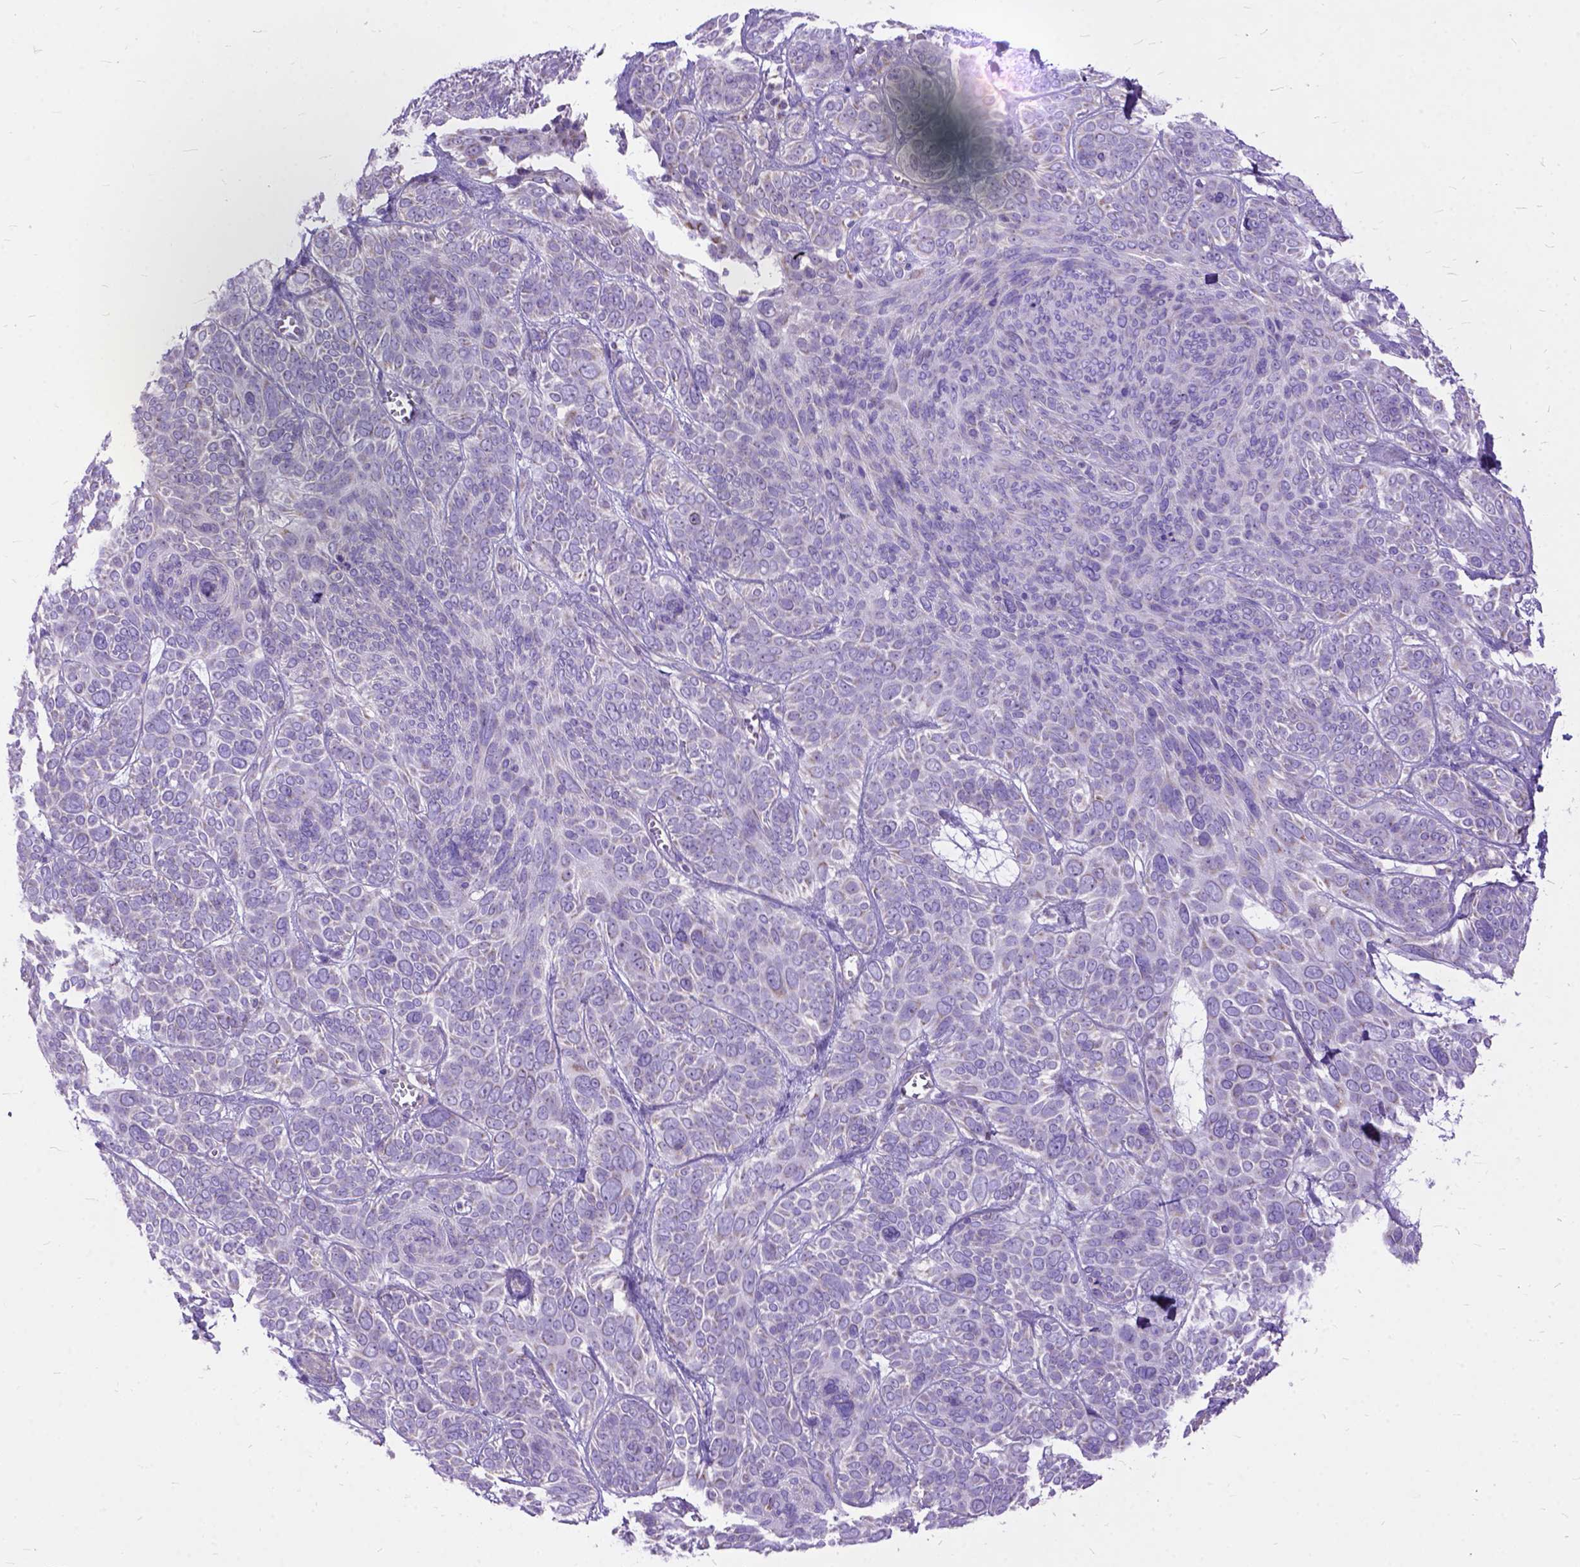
{"staining": {"intensity": "negative", "quantity": "none", "location": "none"}, "tissue": "skin cancer", "cell_type": "Tumor cells", "image_type": "cancer", "snomed": [{"axis": "morphology", "description": "Basal cell carcinoma"}, {"axis": "topography", "description": "Skin"}, {"axis": "topography", "description": "Skin of face"}], "caption": "Basal cell carcinoma (skin) was stained to show a protein in brown. There is no significant staining in tumor cells.", "gene": "CTAG2", "patient": {"sex": "male", "age": 73}}